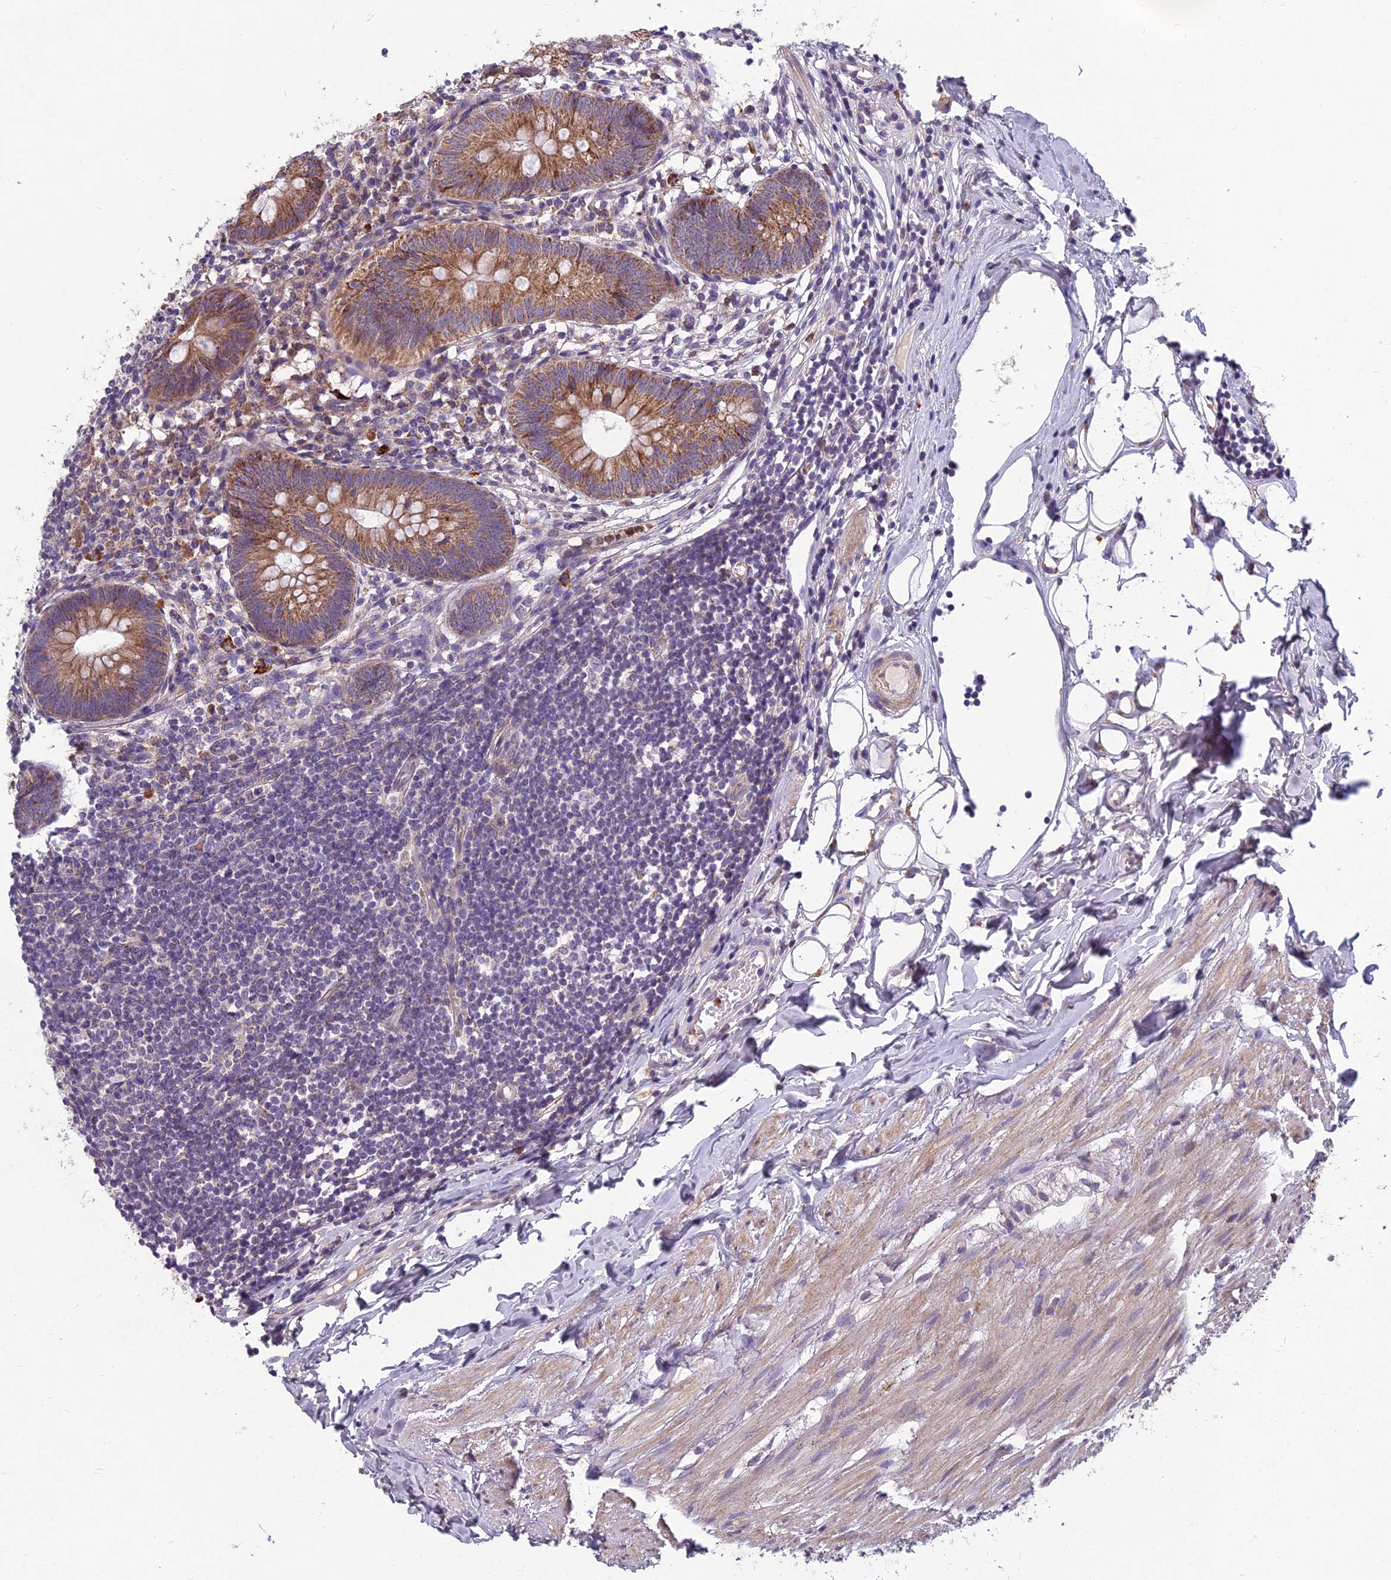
{"staining": {"intensity": "moderate", "quantity": ">75%", "location": "cytoplasmic/membranous"}, "tissue": "appendix", "cell_type": "Glandular cells", "image_type": "normal", "snomed": [{"axis": "morphology", "description": "Normal tissue, NOS"}, {"axis": "topography", "description": "Appendix"}], "caption": "Protein expression analysis of benign human appendix reveals moderate cytoplasmic/membranous expression in about >75% of glandular cells. (DAB IHC with brightfield microscopy, high magnification).", "gene": "ENSG00000188897", "patient": {"sex": "female", "age": 62}}